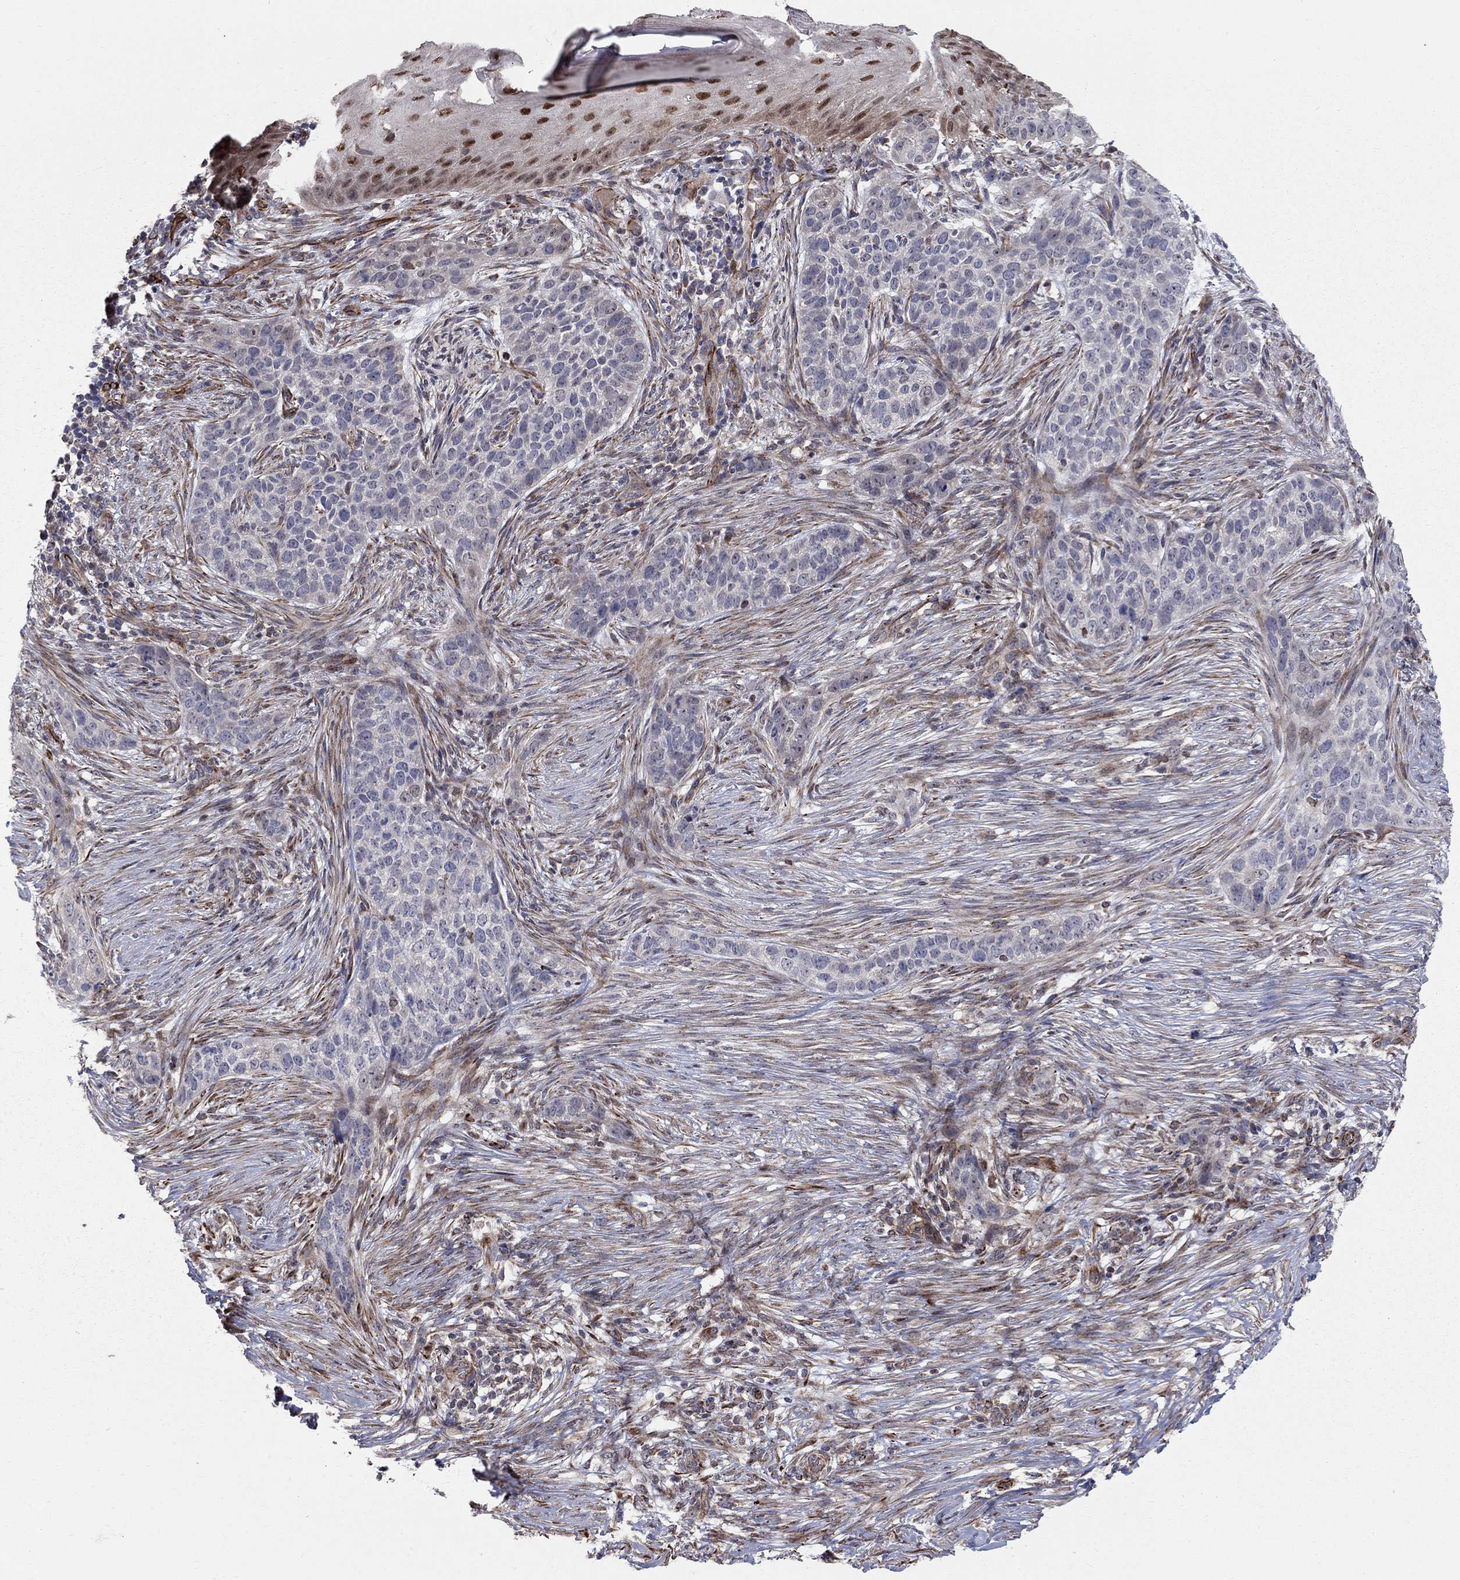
{"staining": {"intensity": "negative", "quantity": "none", "location": "none"}, "tissue": "skin cancer", "cell_type": "Tumor cells", "image_type": "cancer", "snomed": [{"axis": "morphology", "description": "Squamous cell carcinoma, NOS"}, {"axis": "topography", "description": "Skin"}], "caption": "Skin cancer (squamous cell carcinoma) was stained to show a protein in brown. There is no significant staining in tumor cells. (DAB (3,3'-diaminobenzidine) immunohistochemistry, high magnification).", "gene": "MSRA", "patient": {"sex": "male", "age": 88}}